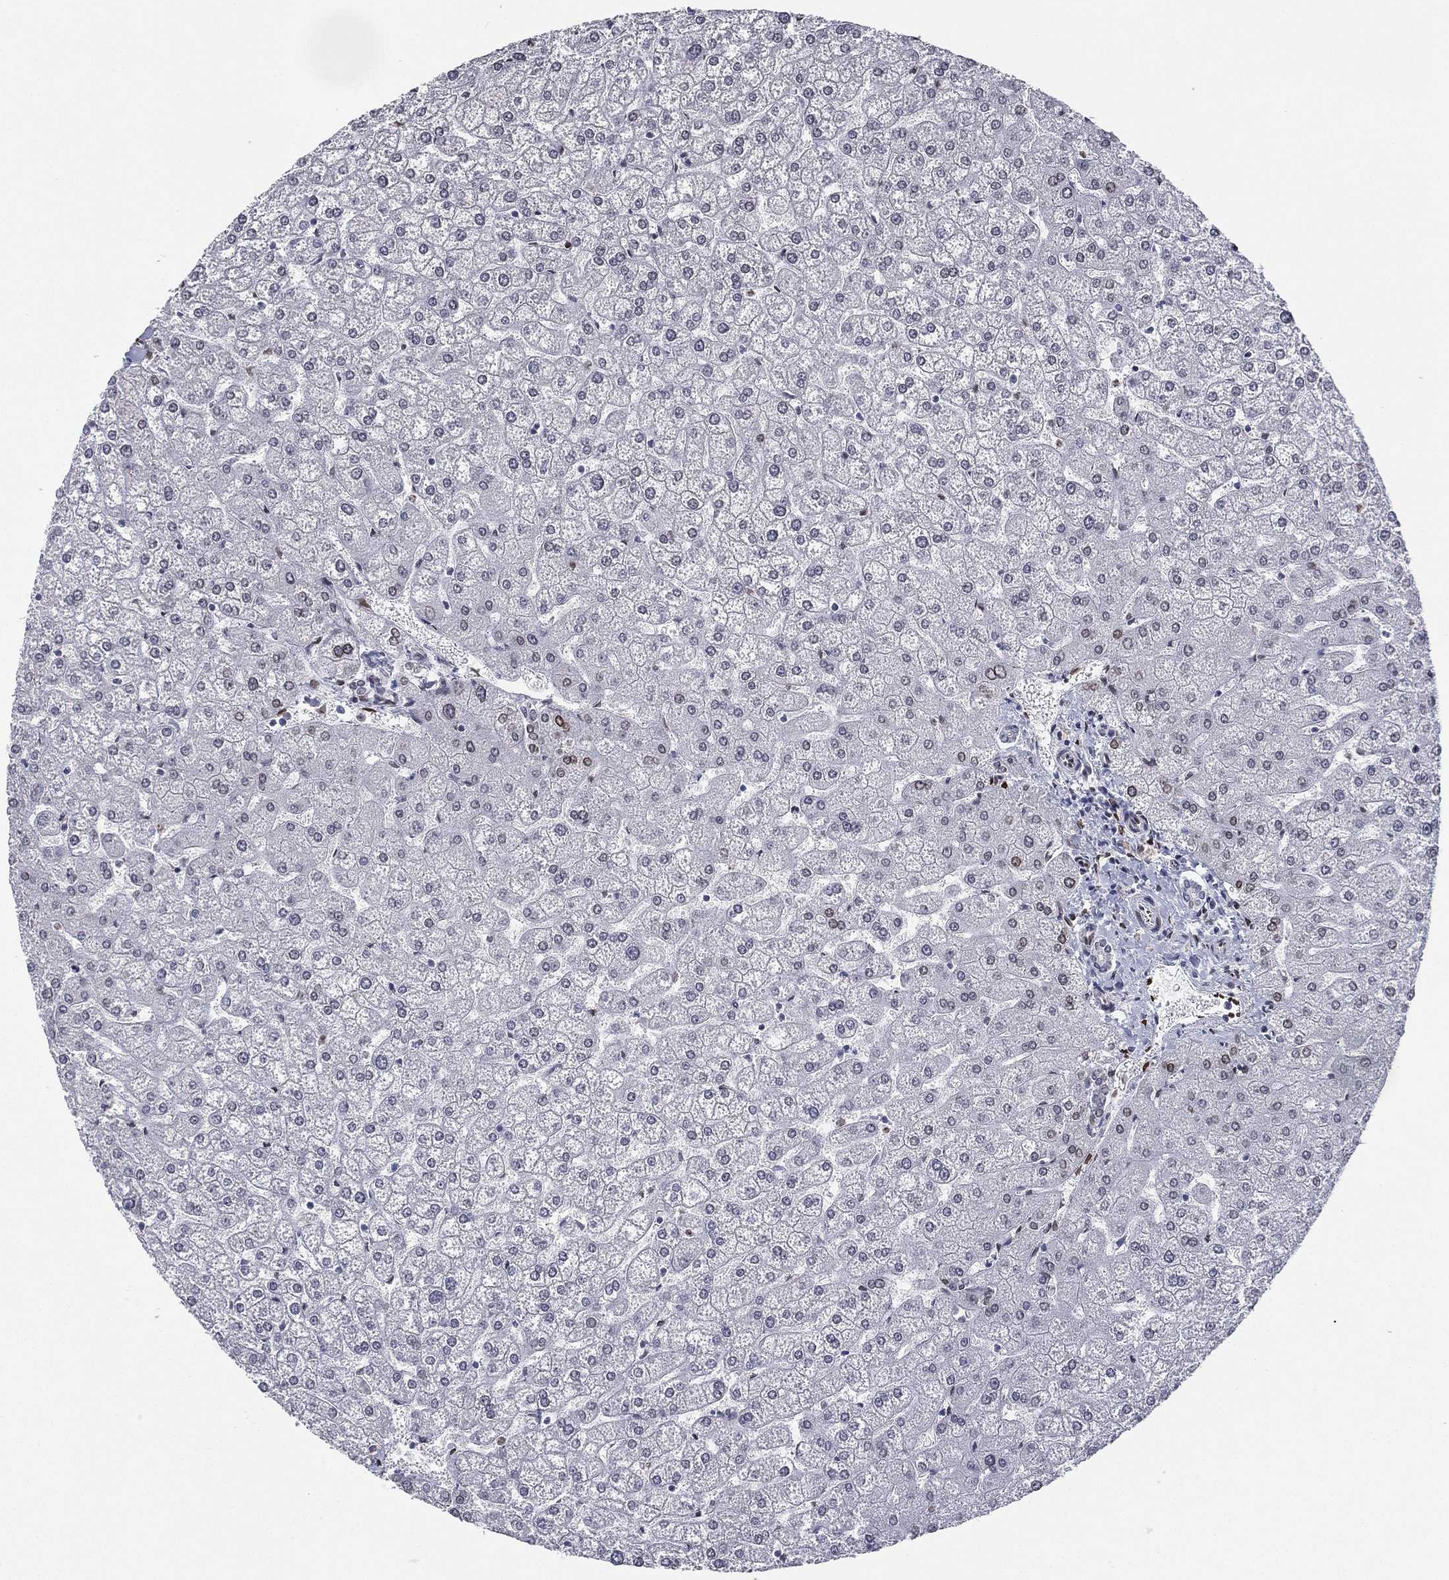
{"staining": {"intensity": "negative", "quantity": "none", "location": "none"}, "tissue": "liver", "cell_type": "Cholangiocytes", "image_type": "normal", "snomed": [{"axis": "morphology", "description": "Normal tissue, NOS"}, {"axis": "topography", "description": "Liver"}], "caption": "Protein analysis of normal liver shows no significant staining in cholangiocytes.", "gene": "LMNB1", "patient": {"sex": "female", "age": 32}}